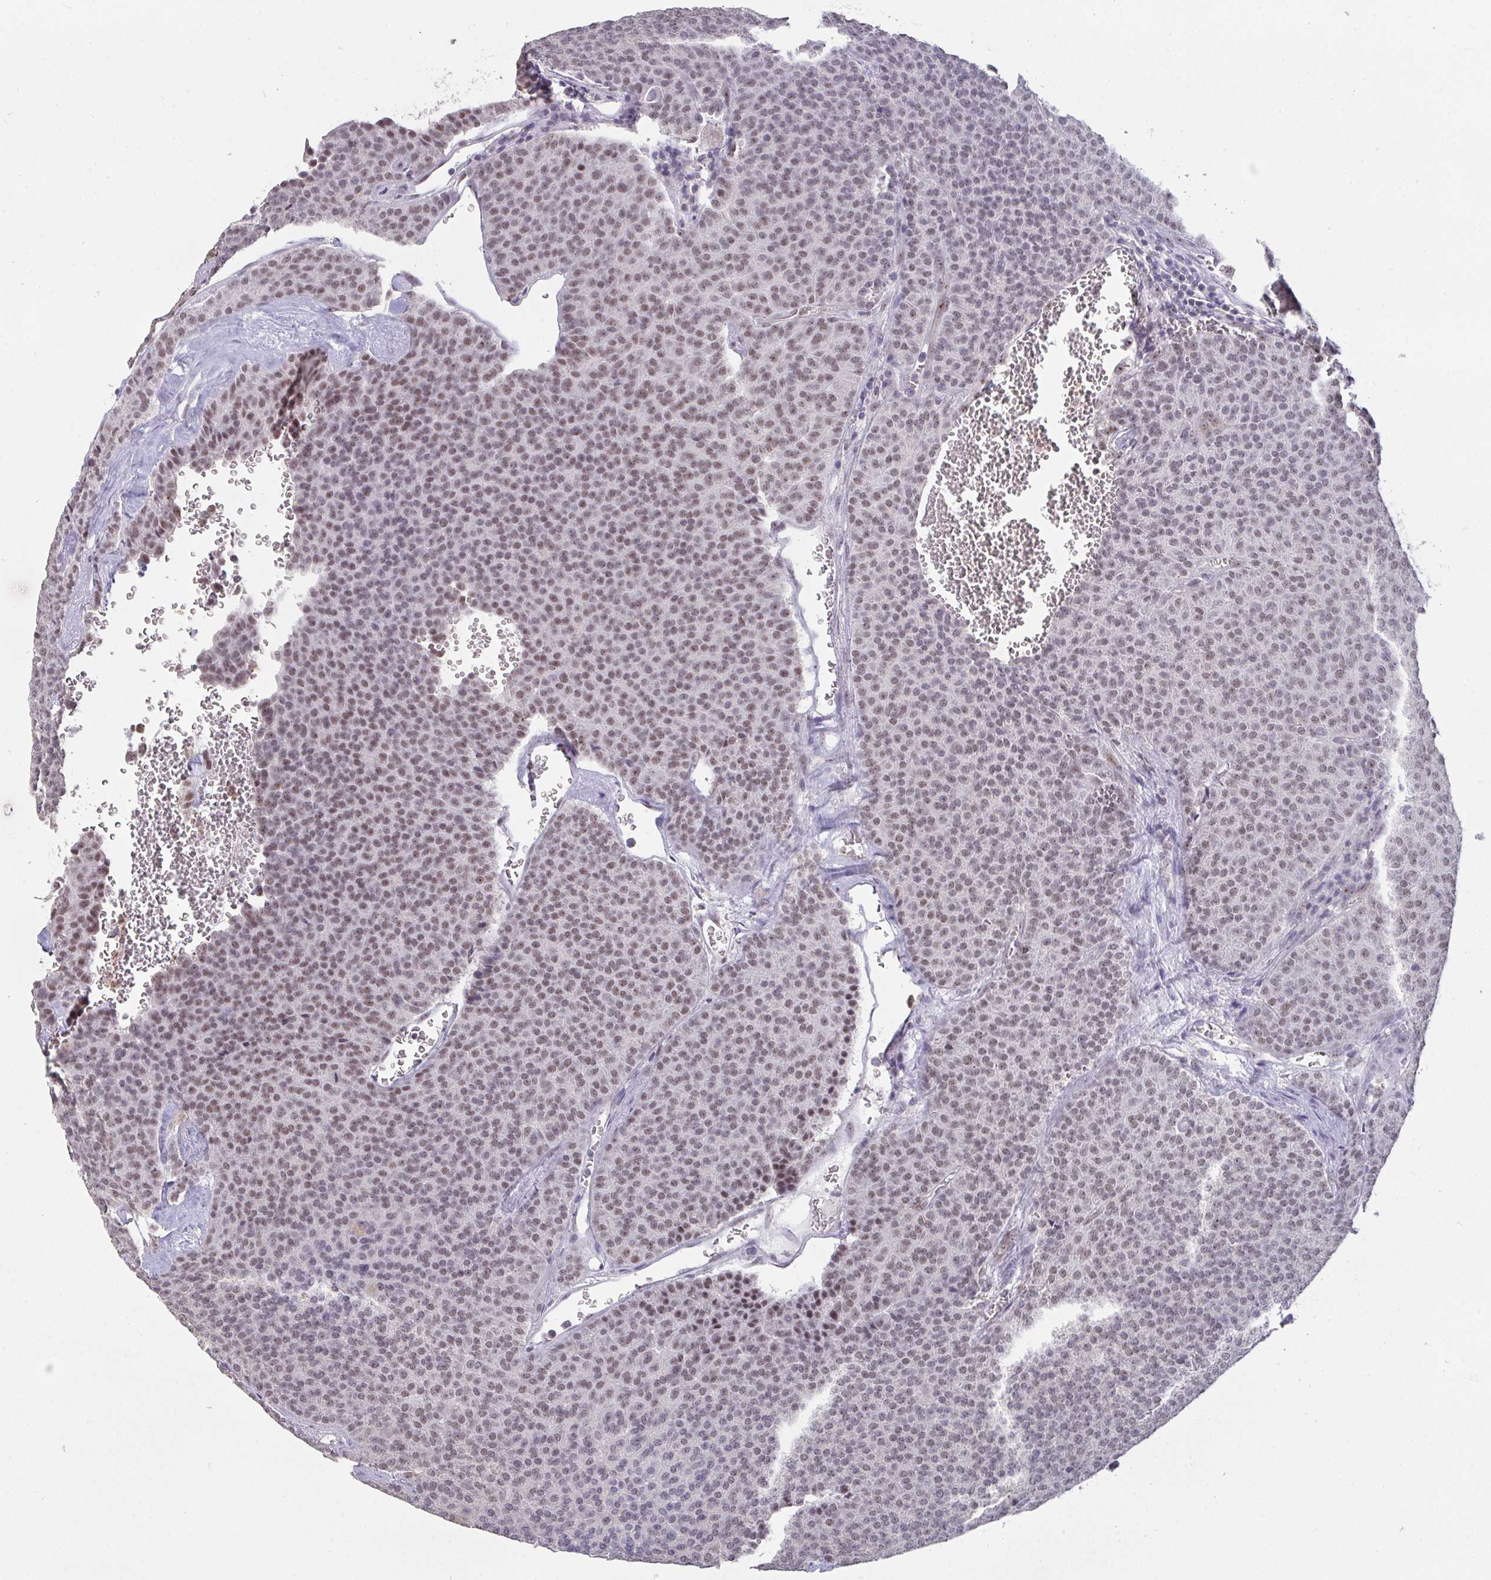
{"staining": {"intensity": "weak", "quantity": "25%-75%", "location": "nuclear"}, "tissue": "carcinoid", "cell_type": "Tumor cells", "image_type": "cancer", "snomed": [{"axis": "morphology", "description": "Carcinoid, malignant, NOS"}, {"axis": "topography", "description": "Lung"}], "caption": "Immunohistochemistry (IHC) (DAB (3,3'-diaminobenzidine)) staining of carcinoid (malignant) reveals weak nuclear protein staining in approximately 25%-75% of tumor cells.", "gene": "SENP3", "patient": {"sex": "male", "age": 61}}